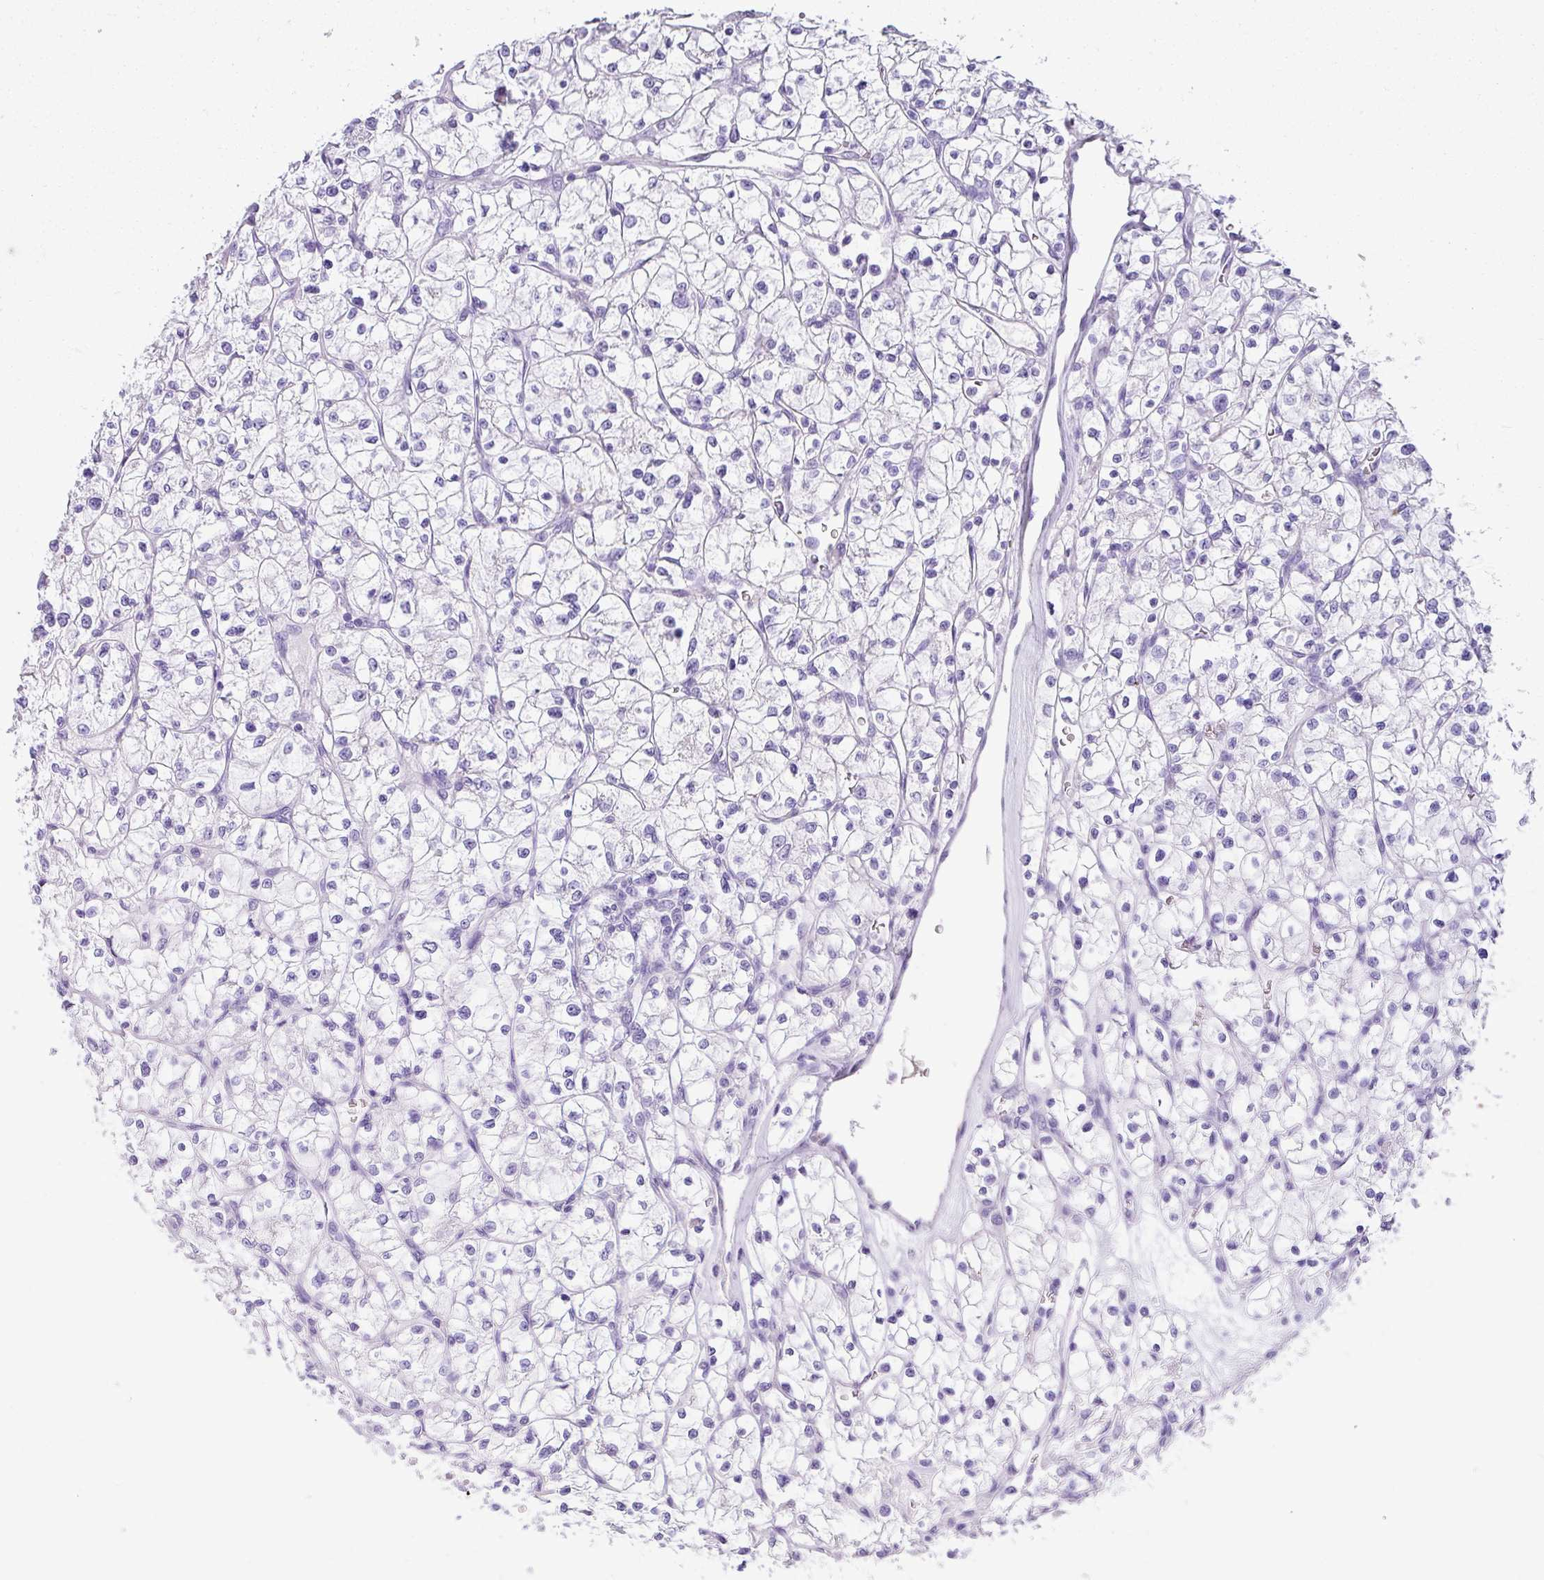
{"staining": {"intensity": "negative", "quantity": "none", "location": "none"}, "tissue": "renal cancer", "cell_type": "Tumor cells", "image_type": "cancer", "snomed": [{"axis": "morphology", "description": "Adenocarcinoma, NOS"}, {"axis": "topography", "description": "Kidney"}], "caption": "Tumor cells are negative for protein expression in human adenocarcinoma (renal).", "gene": "ZG16", "patient": {"sex": "female", "age": 64}}